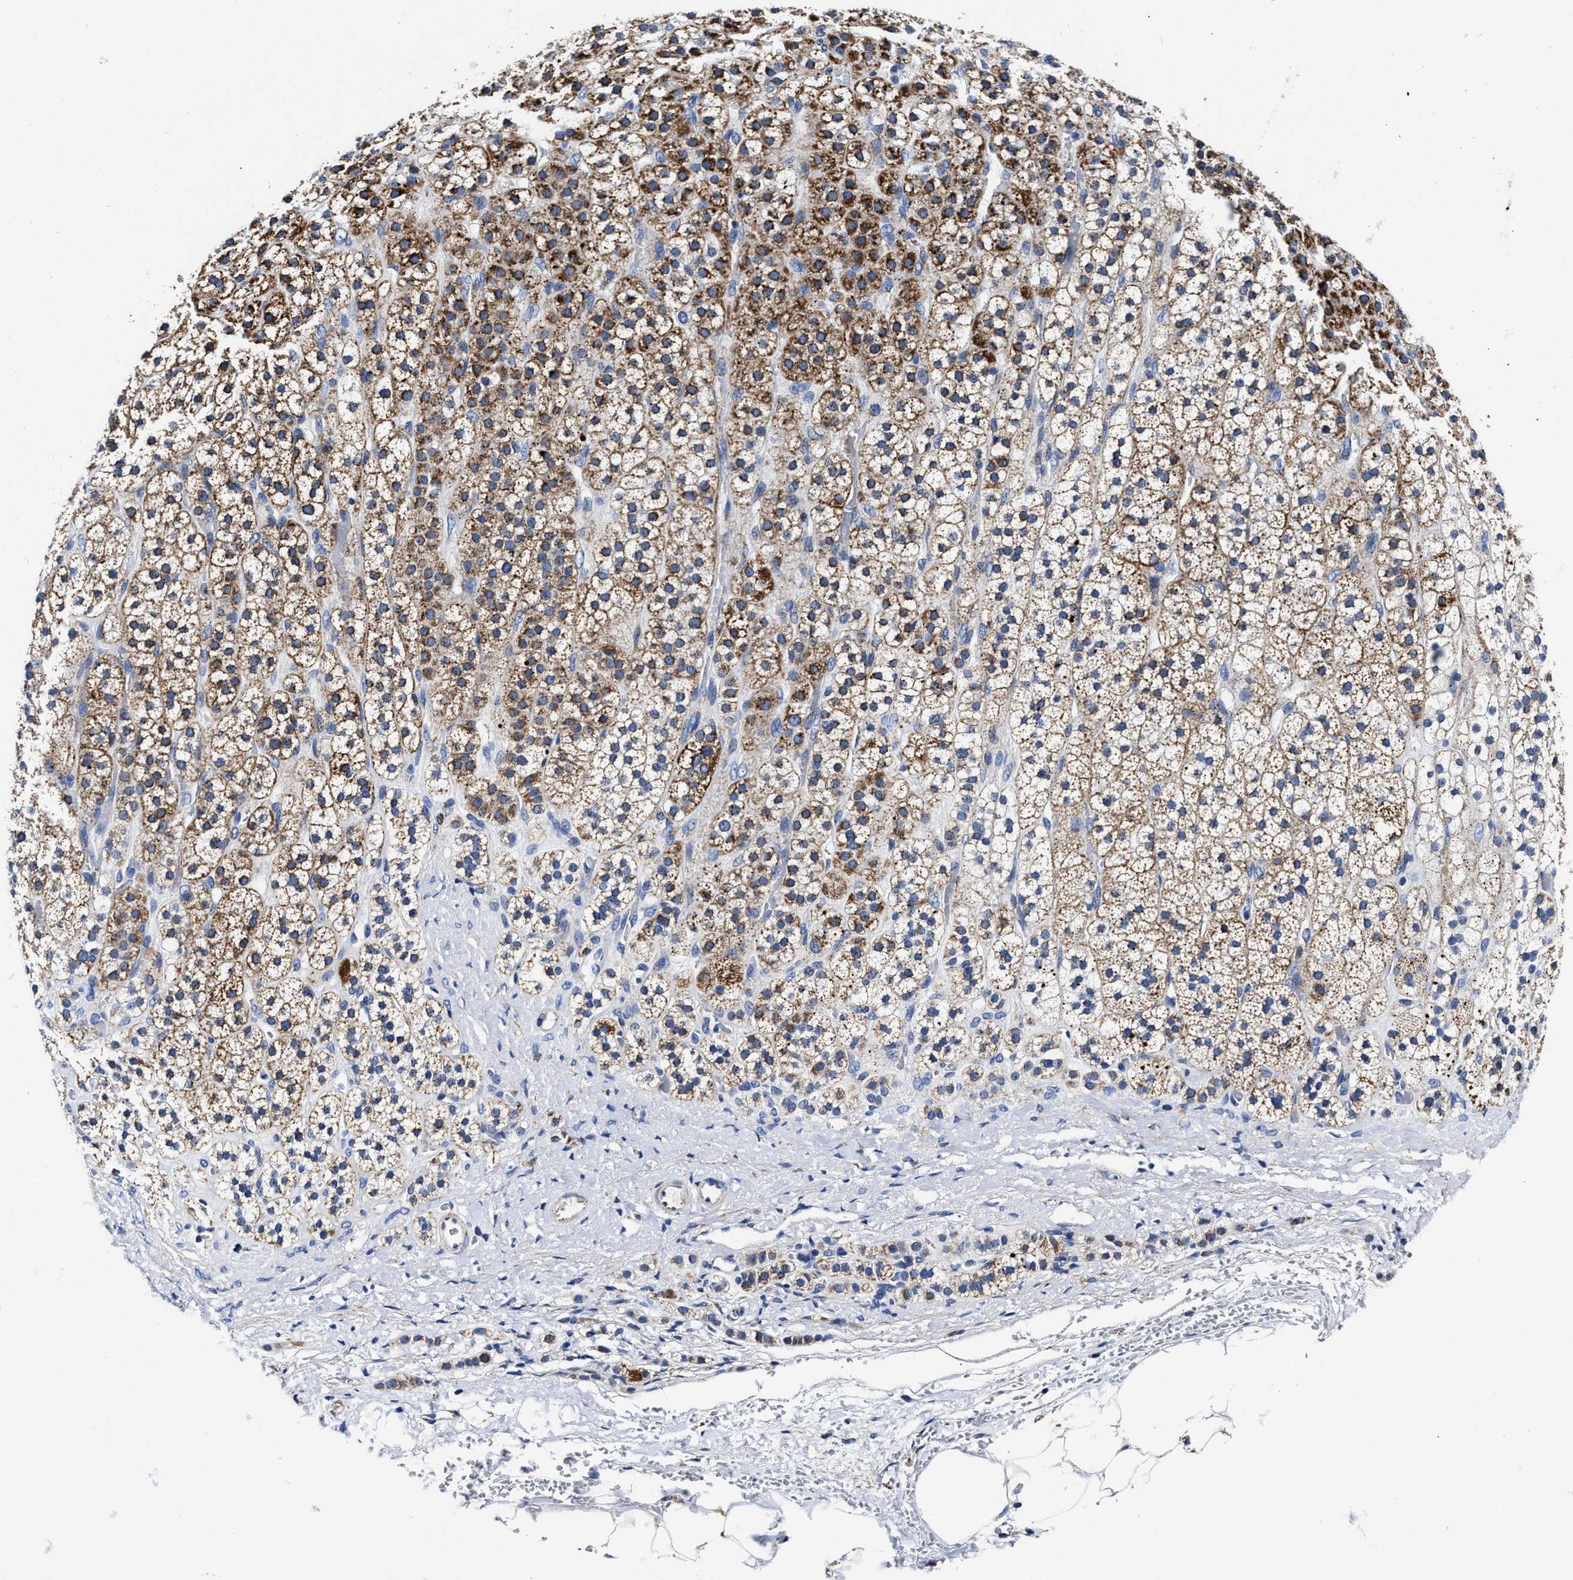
{"staining": {"intensity": "strong", "quantity": ">75%", "location": "cytoplasmic/membranous"}, "tissue": "adrenal gland", "cell_type": "Glandular cells", "image_type": "normal", "snomed": [{"axis": "morphology", "description": "Normal tissue, NOS"}, {"axis": "topography", "description": "Adrenal gland"}], "caption": "Glandular cells exhibit high levels of strong cytoplasmic/membranous positivity in about >75% of cells in benign human adrenal gland. The protein of interest is shown in brown color, while the nuclei are stained blue.", "gene": "HINT2", "patient": {"sex": "male", "age": 56}}